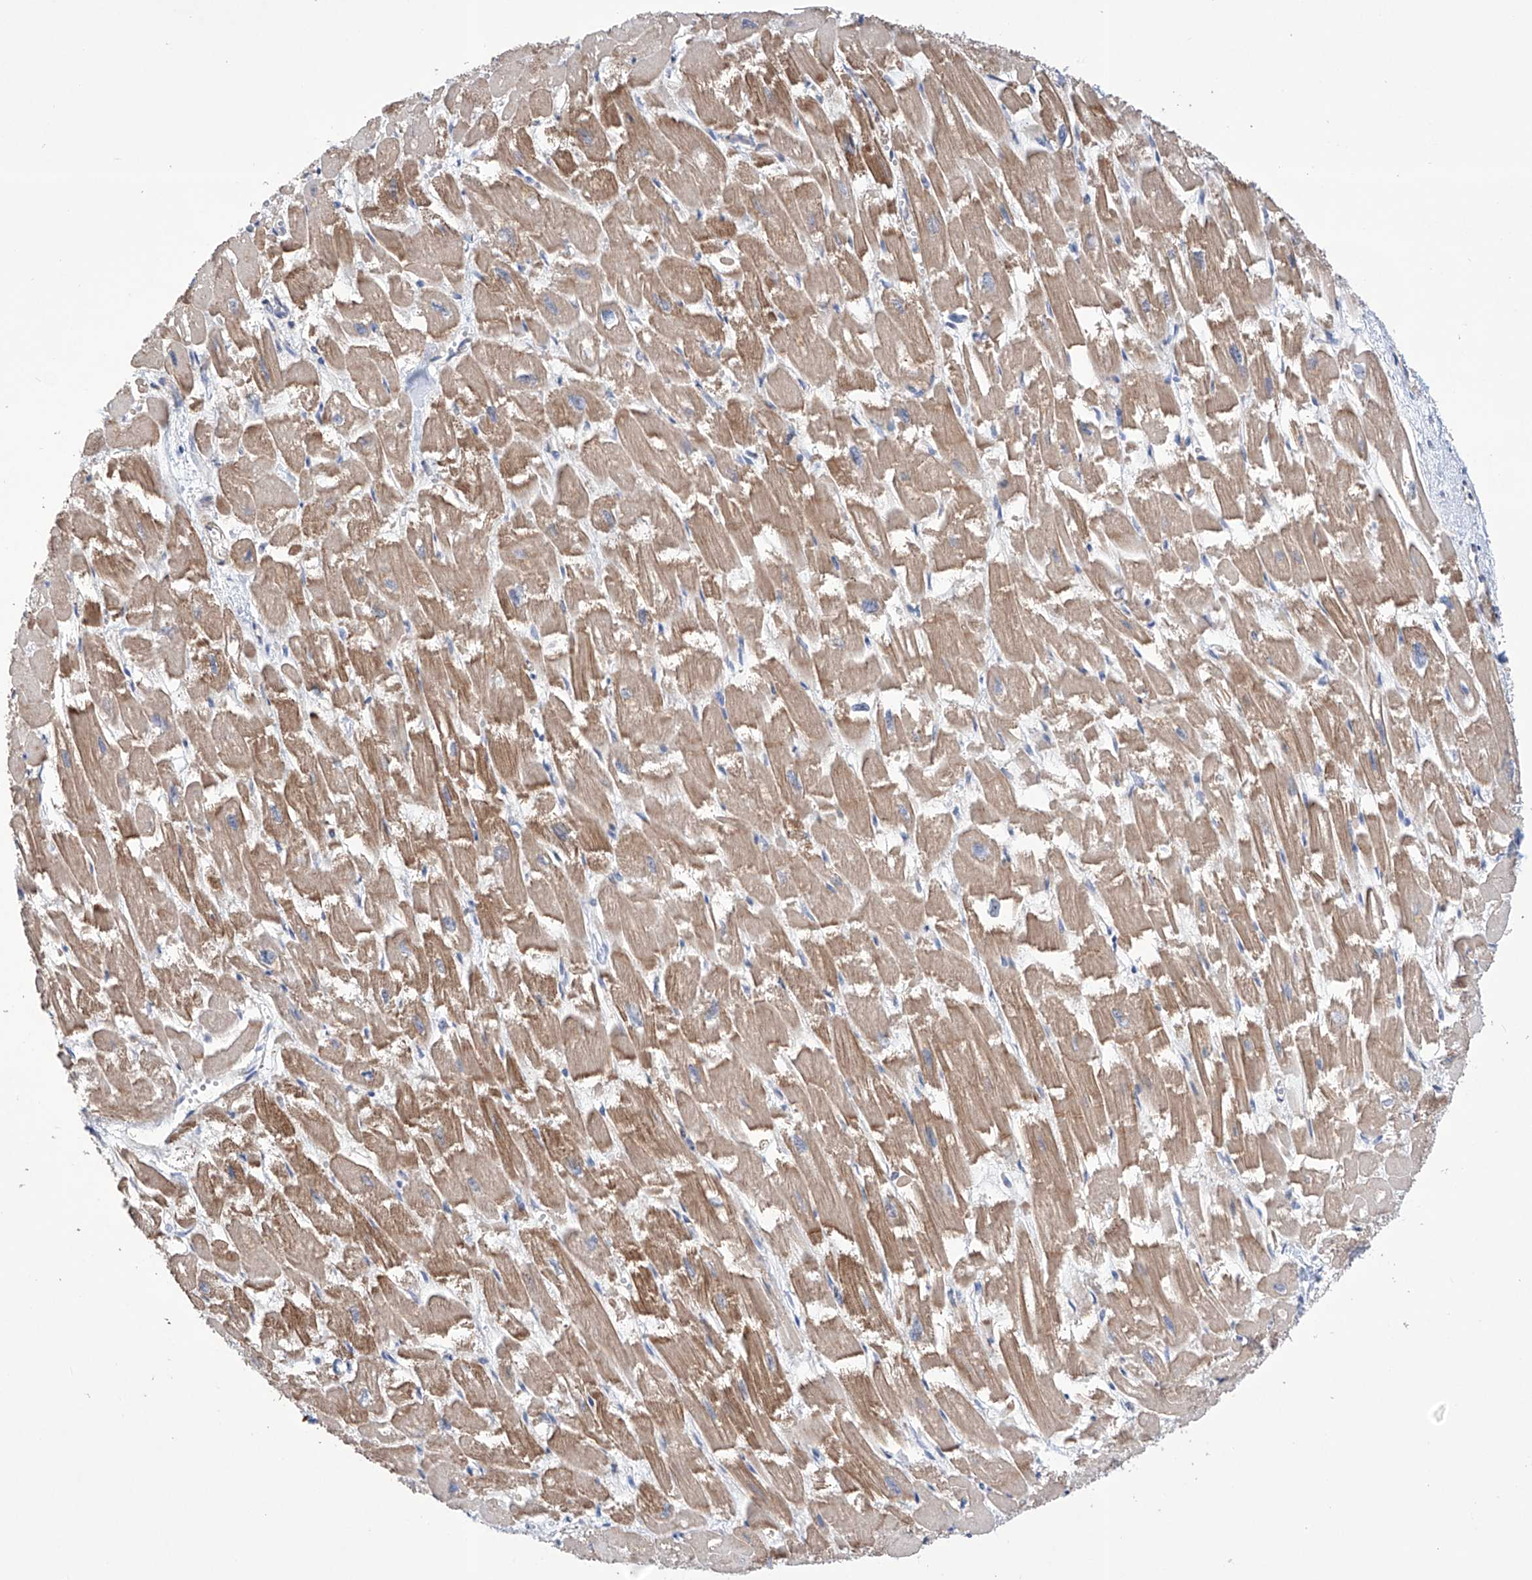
{"staining": {"intensity": "moderate", "quantity": ">75%", "location": "cytoplasmic/membranous"}, "tissue": "heart muscle", "cell_type": "Cardiomyocytes", "image_type": "normal", "snomed": [{"axis": "morphology", "description": "Normal tissue, NOS"}, {"axis": "topography", "description": "Heart"}], "caption": "Immunohistochemical staining of normal human heart muscle displays medium levels of moderate cytoplasmic/membranous staining in approximately >75% of cardiomyocytes. (brown staining indicates protein expression, while blue staining denotes nuclei).", "gene": "AFG1L", "patient": {"sex": "male", "age": 54}}